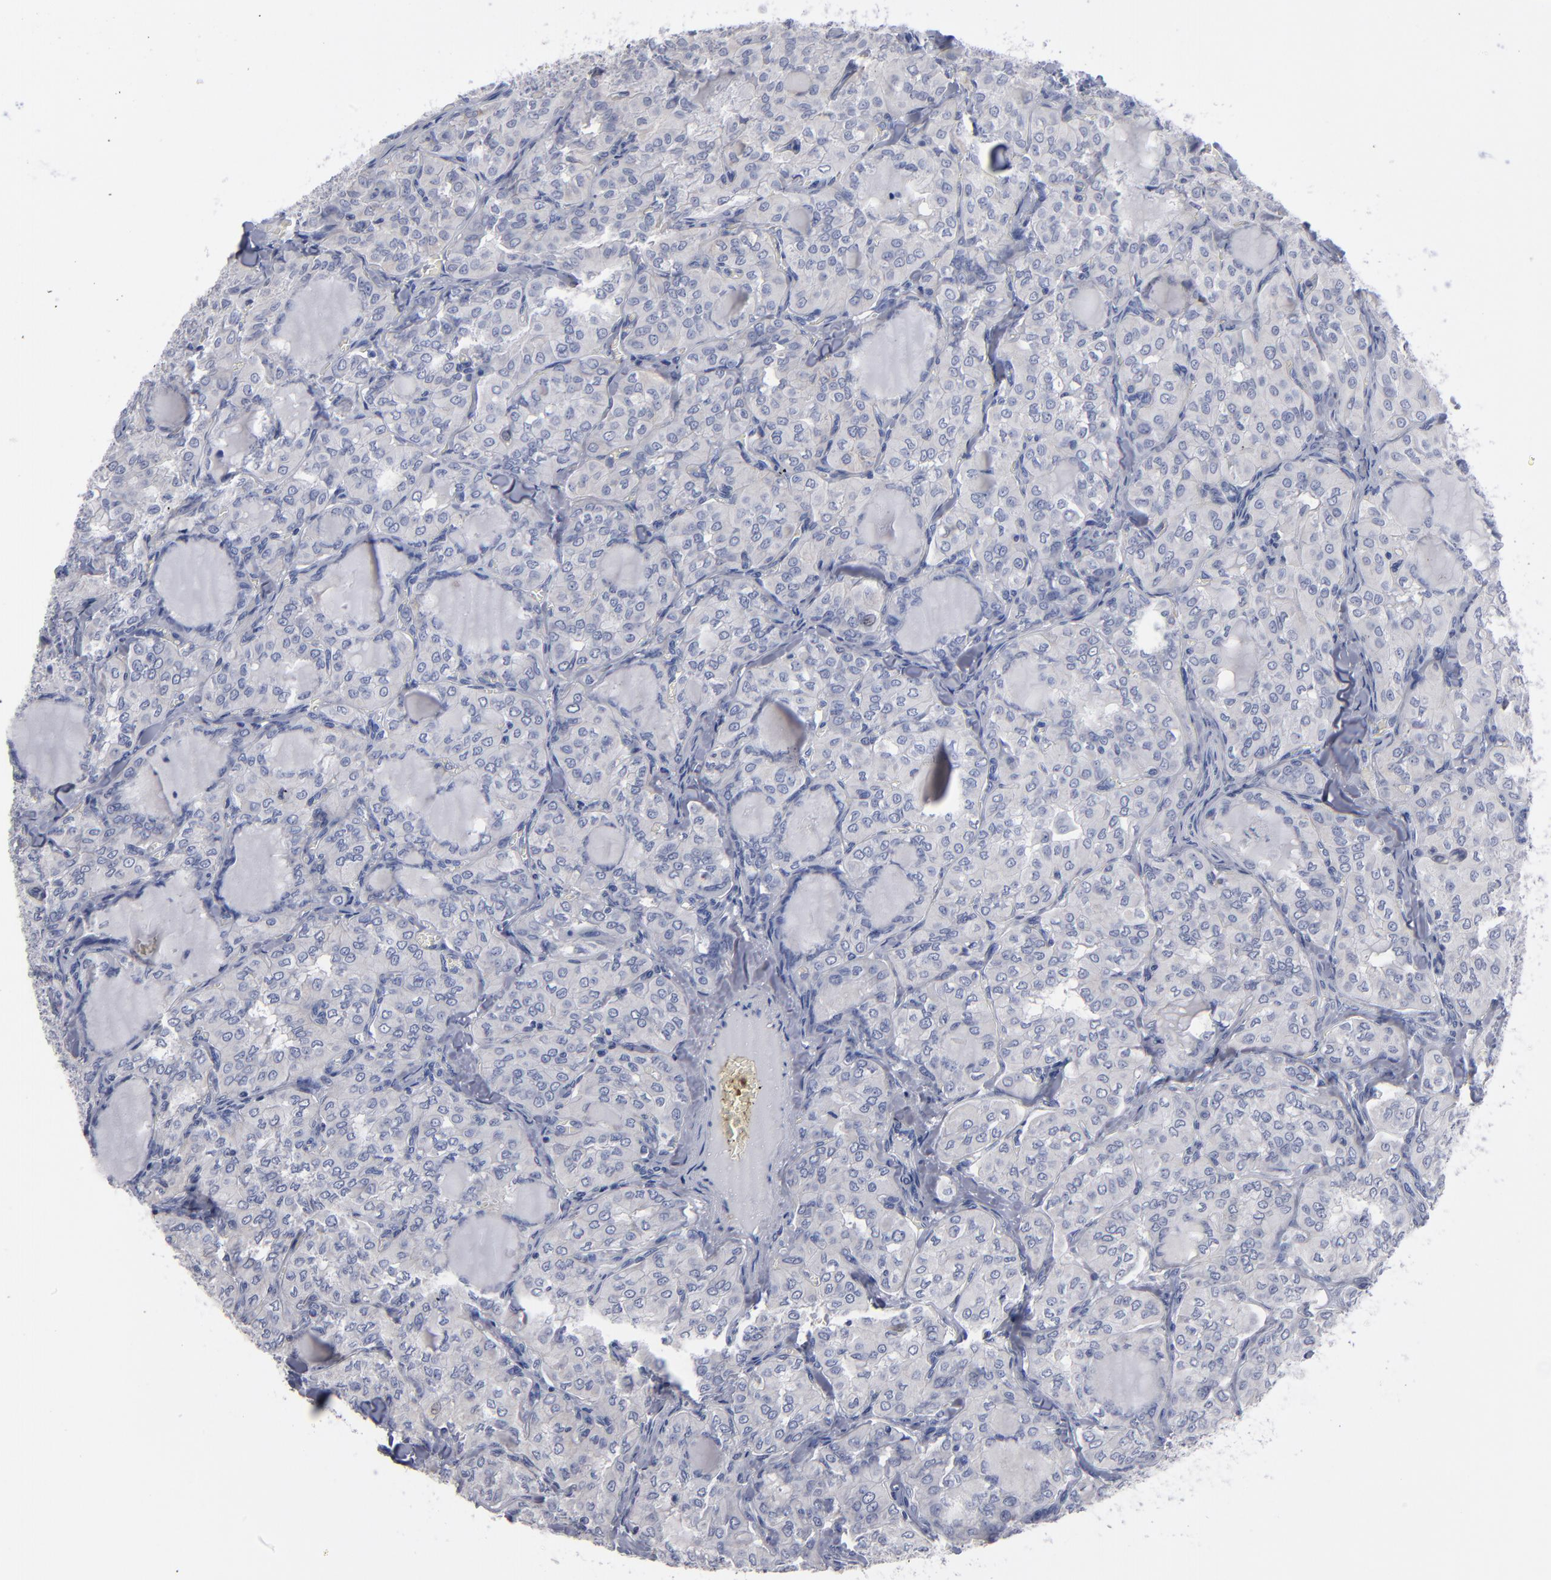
{"staining": {"intensity": "negative", "quantity": "none", "location": "none"}, "tissue": "thyroid cancer", "cell_type": "Tumor cells", "image_type": "cancer", "snomed": [{"axis": "morphology", "description": "Papillary adenocarcinoma, NOS"}, {"axis": "topography", "description": "Thyroid gland"}], "caption": "The immunohistochemistry (IHC) micrograph has no significant expression in tumor cells of thyroid cancer tissue. (Brightfield microscopy of DAB (3,3'-diaminobenzidine) IHC at high magnification).", "gene": "RPH3A", "patient": {"sex": "male", "age": 20}}